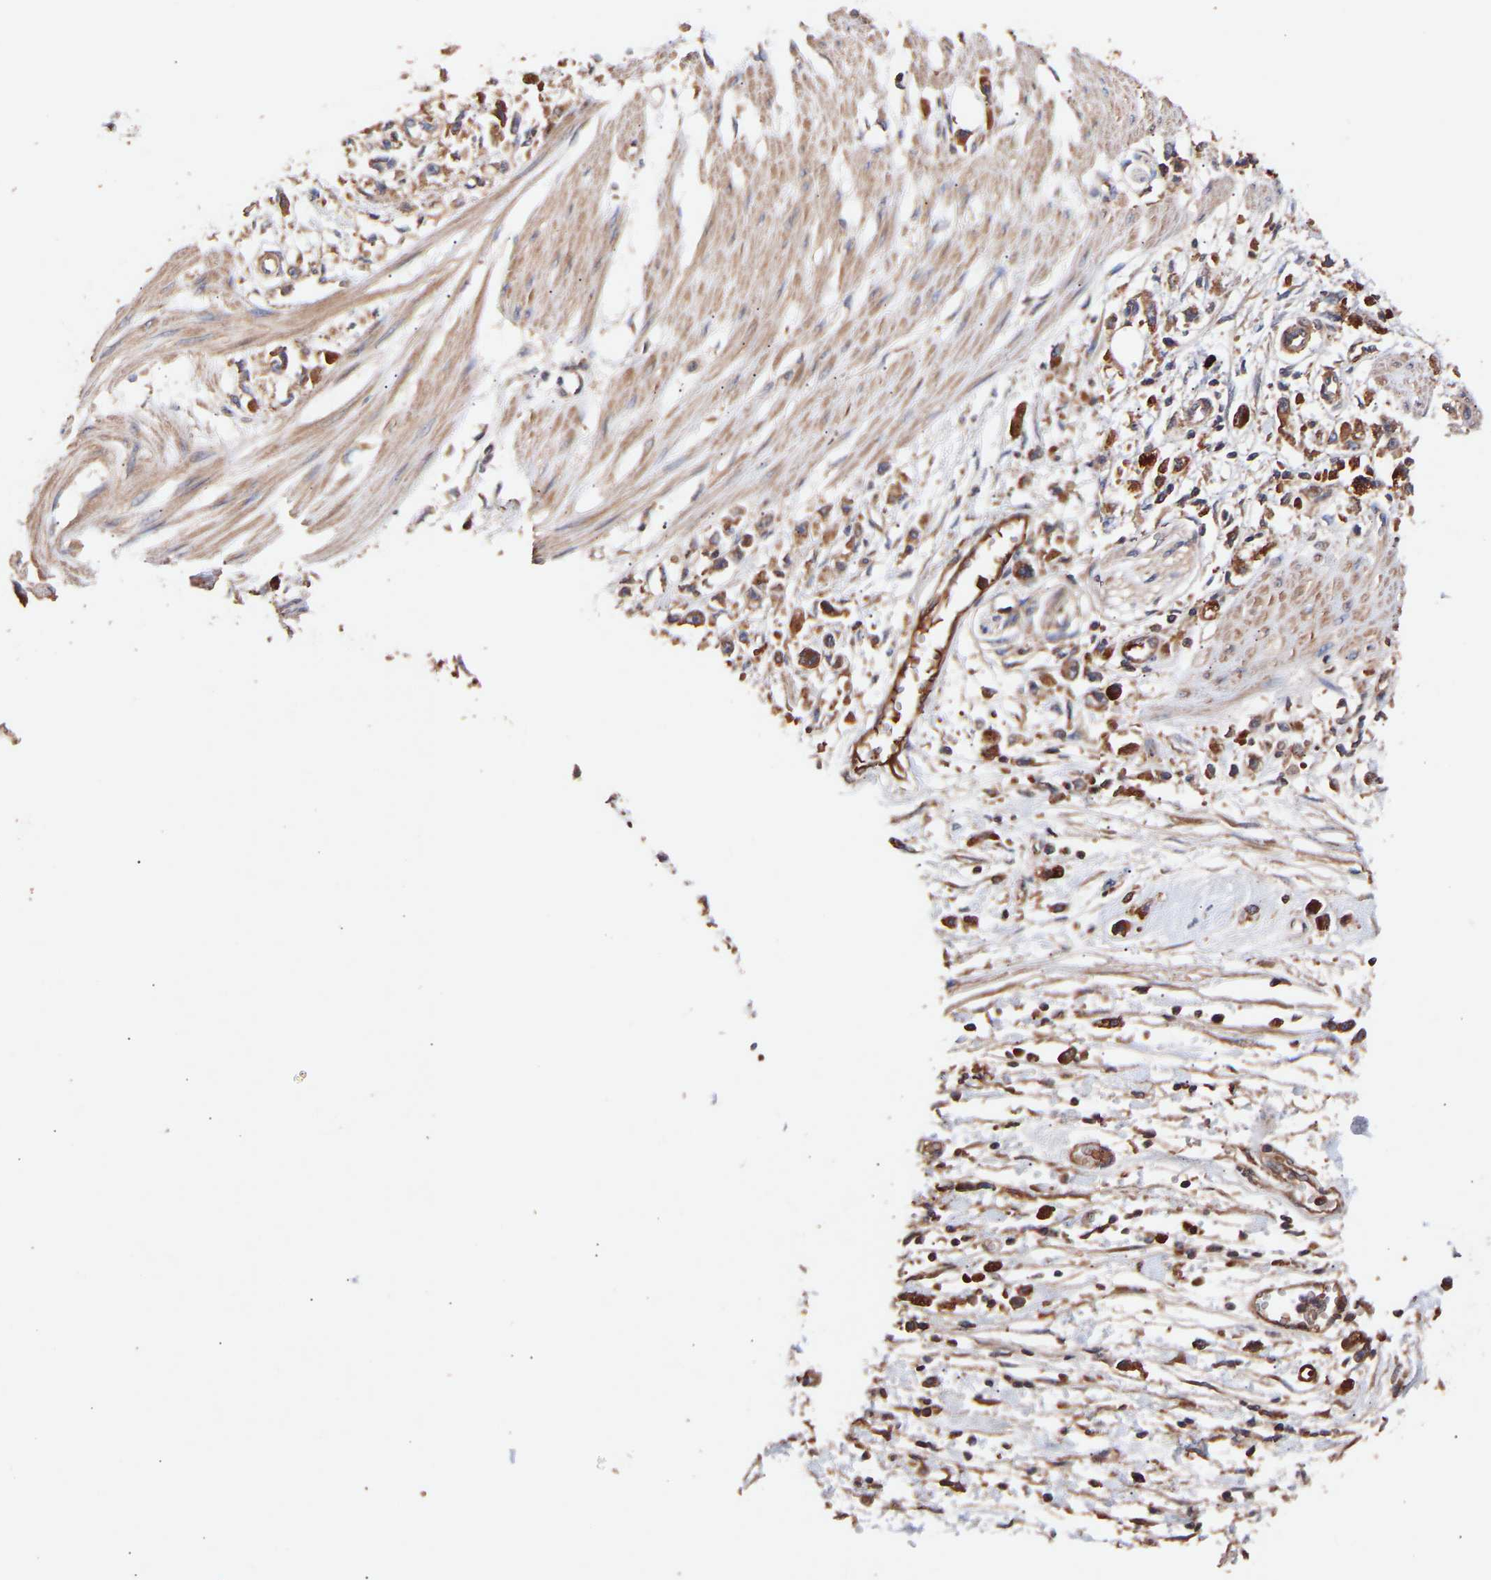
{"staining": {"intensity": "moderate", "quantity": ">75%", "location": "cytoplasmic/membranous"}, "tissue": "stomach cancer", "cell_type": "Tumor cells", "image_type": "cancer", "snomed": [{"axis": "morphology", "description": "Adenocarcinoma, NOS"}, {"axis": "topography", "description": "Stomach"}], "caption": "Immunohistochemical staining of stomach cancer displays medium levels of moderate cytoplasmic/membranous positivity in about >75% of tumor cells. Using DAB (3,3'-diaminobenzidine) (brown) and hematoxylin (blue) stains, captured at high magnification using brightfield microscopy.", "gene": "TMEM268", "patient": {"sex": "female", "age": 59}}